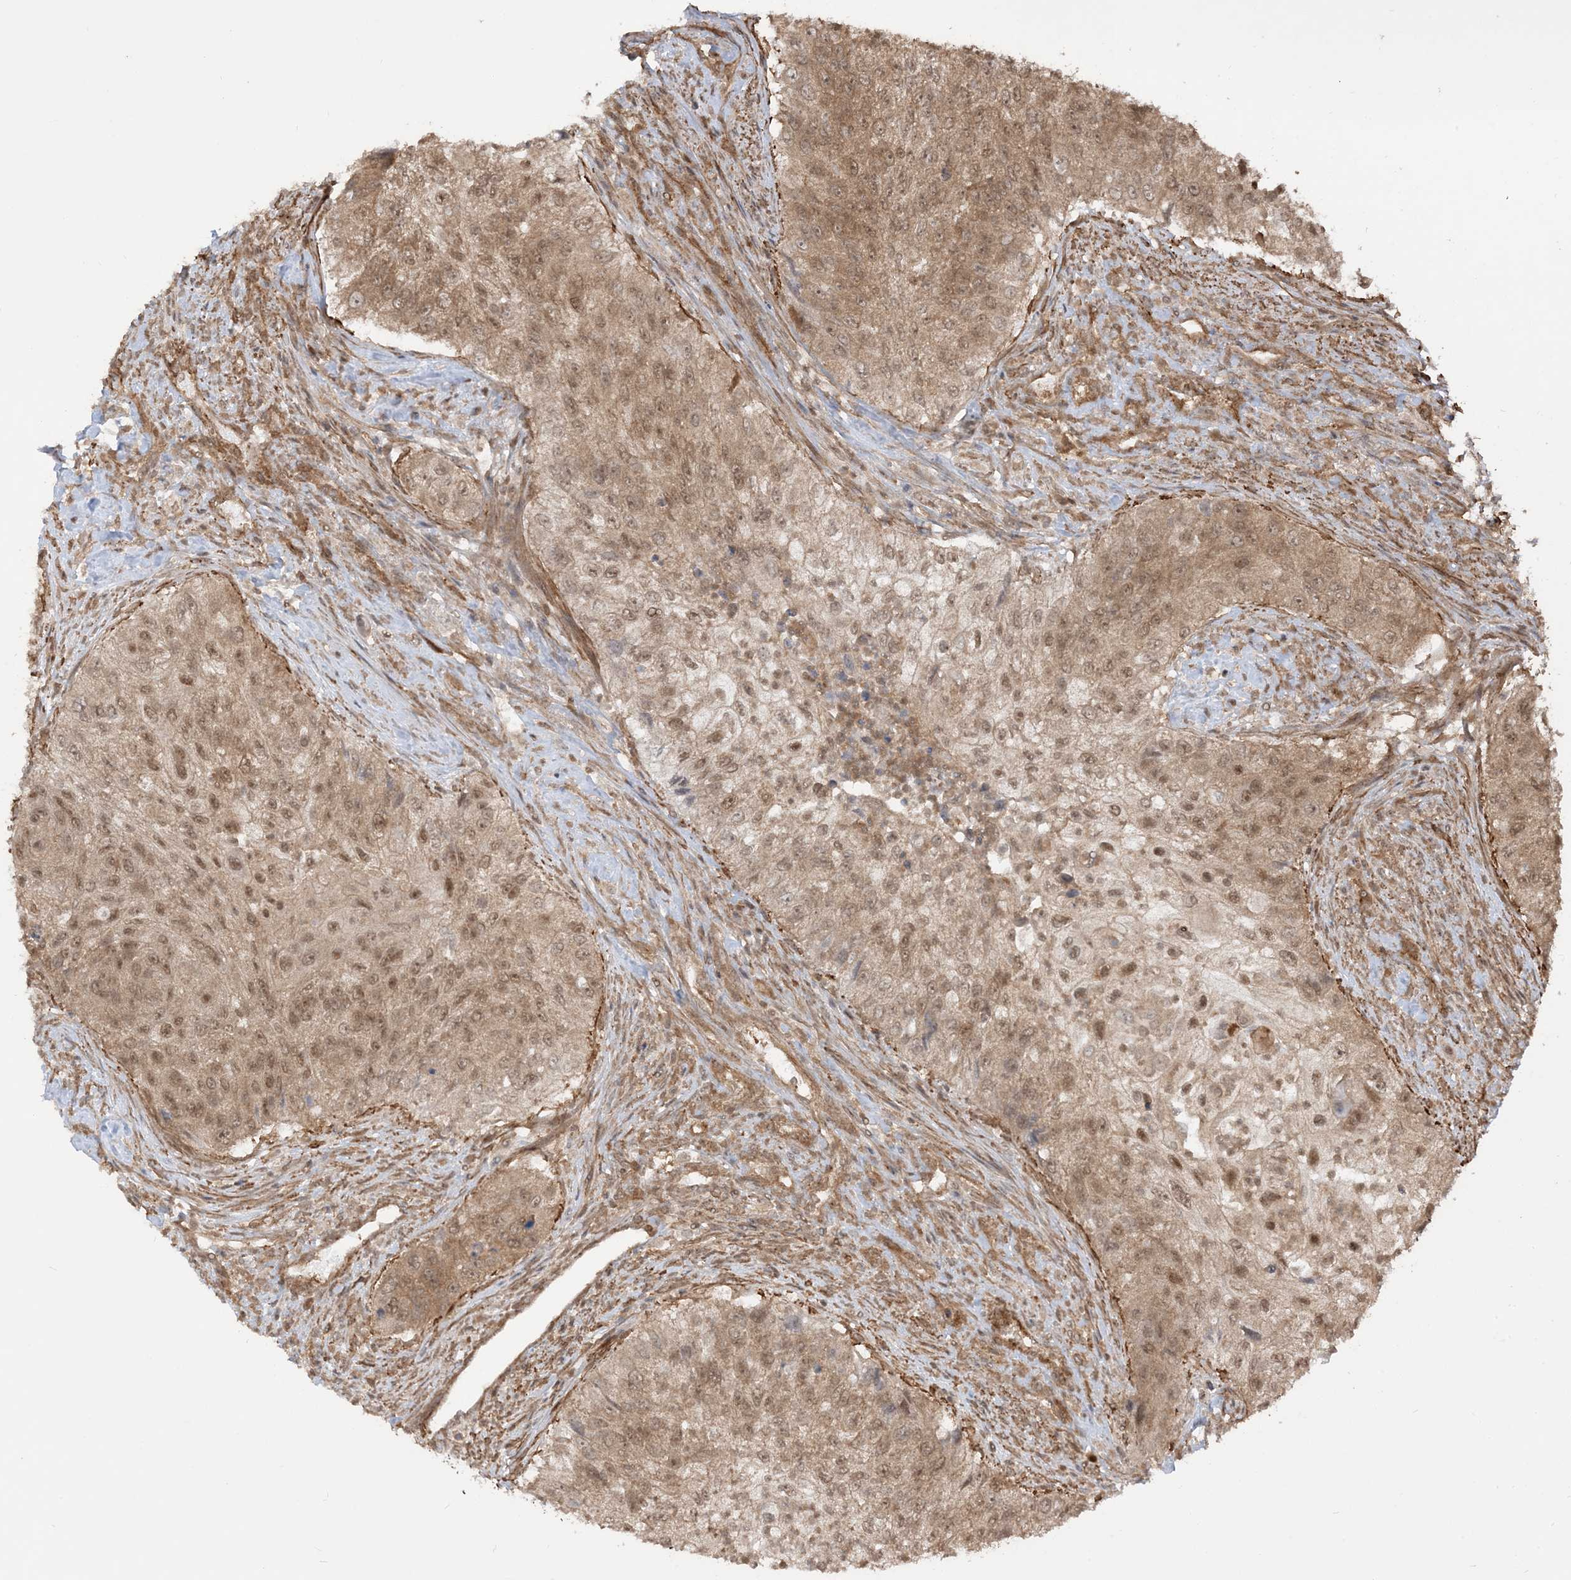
{"staining": {"intensity": "moderate", "quantity": ">75%", "location": "cytoplasmic/membranous,nuclear"}, "tissue": "urothelial cancer", "cell_type": "Tumor cells", "image_type": "cancer", "snomed": [{"axis": "morphology", "description": "Urothelial carcinoma, High grade"}, {"axis": "topography", "description": "Urinary bladder"}], "caption": "IHC of urothelial cancer shows medium levels of moderate cytoplasmic/membranous and nuclear positivity in approximately >75% of tumor cells. The protein of interest is shown in brown color, while the nuclei are stained blue.", "gene": "TBCC", "patient": {"sex": "female", "age": 60}}